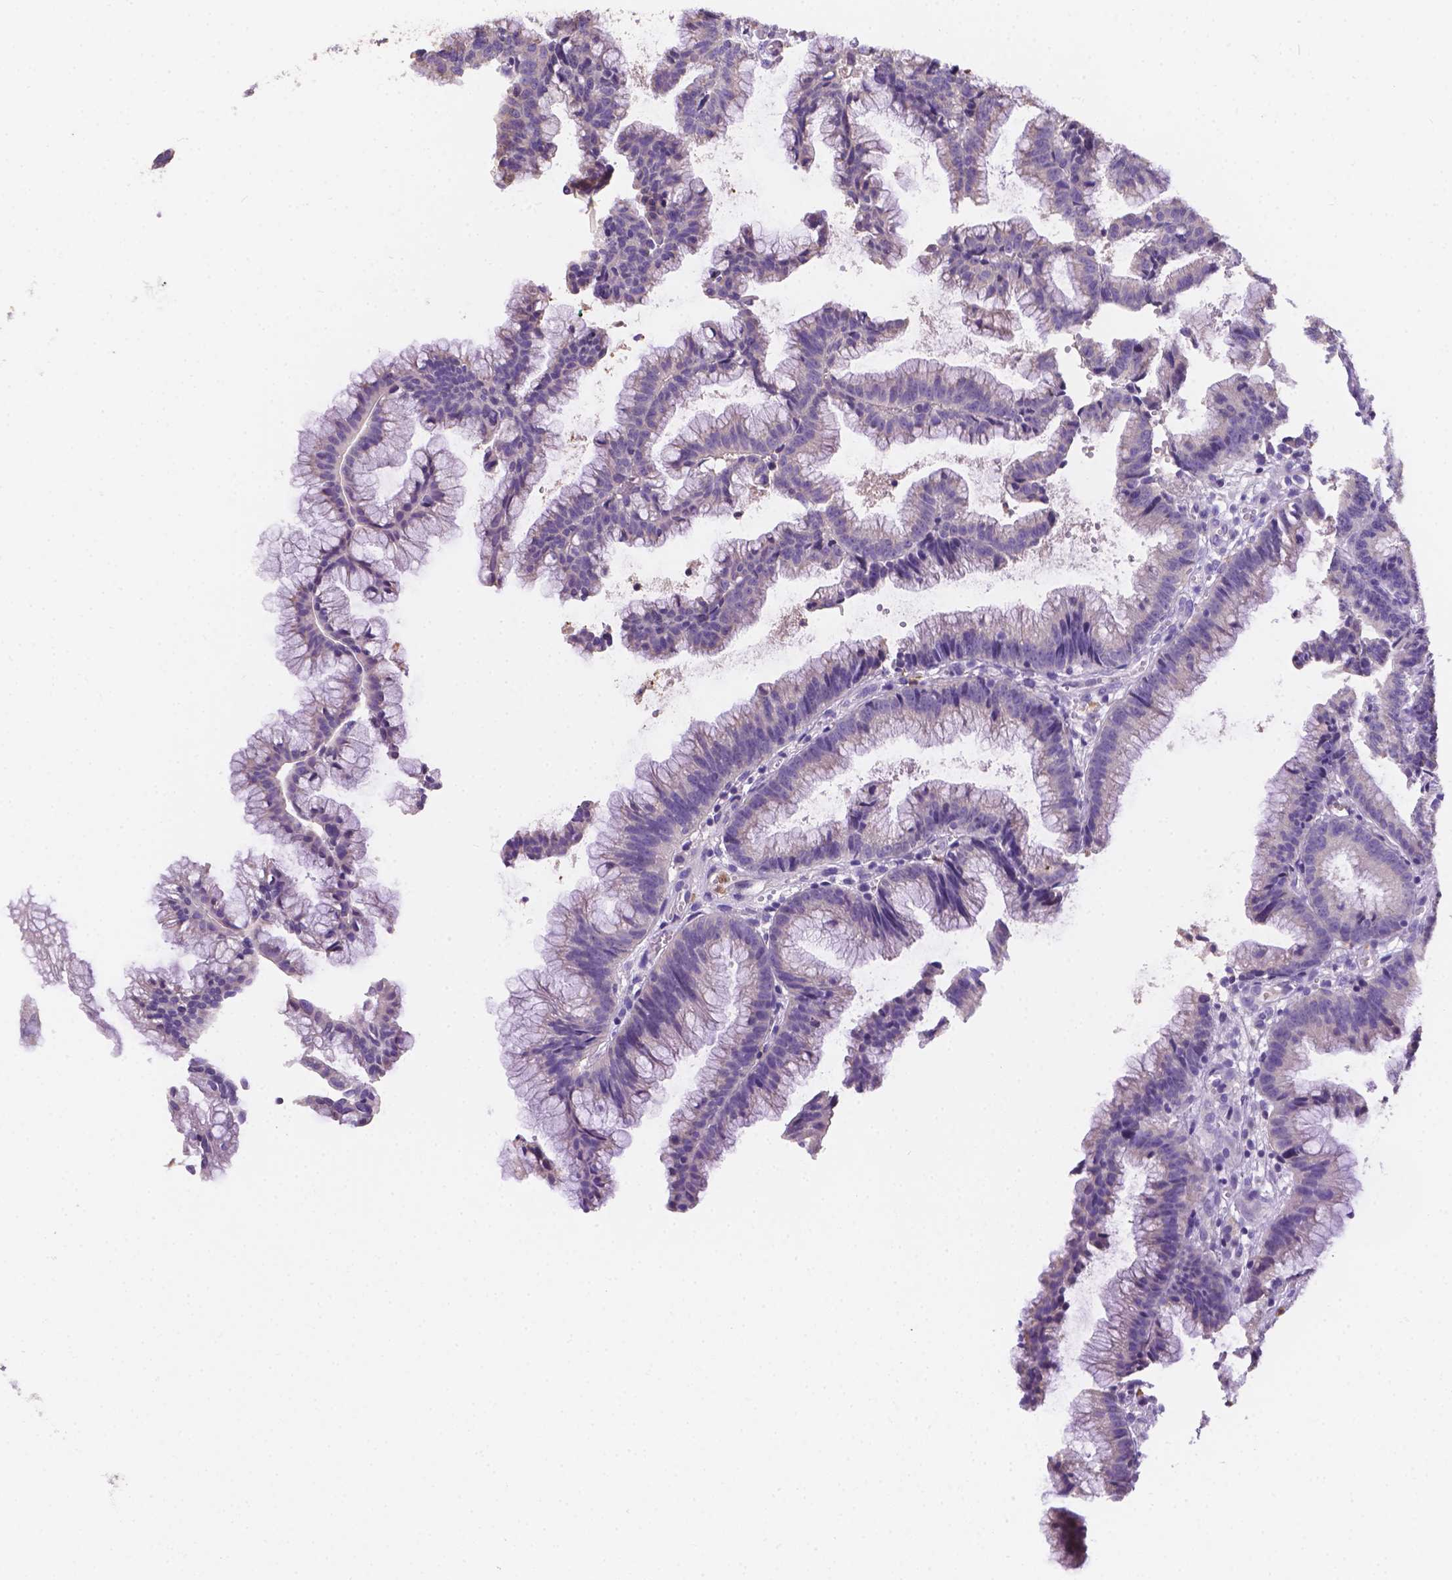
{"staining": {"intensity": "negative", "quantity": "none", "location": "none"}, "tissue": "colorectal cancer", "cell_type": "Tumor cells", "image_type": "cancer", "snomed": [{"axis": "morphology", "description": "Adenocarcinoma, NOS"}, {"axis": "topography", "description": "Colon"}], "caption": "Protein analysis of colorectal cancer (adenocarcinoma) displays no significant expression in tumor cells.", "gene": "NXPE2", "patient": {"sex": "female", "age": 78}}